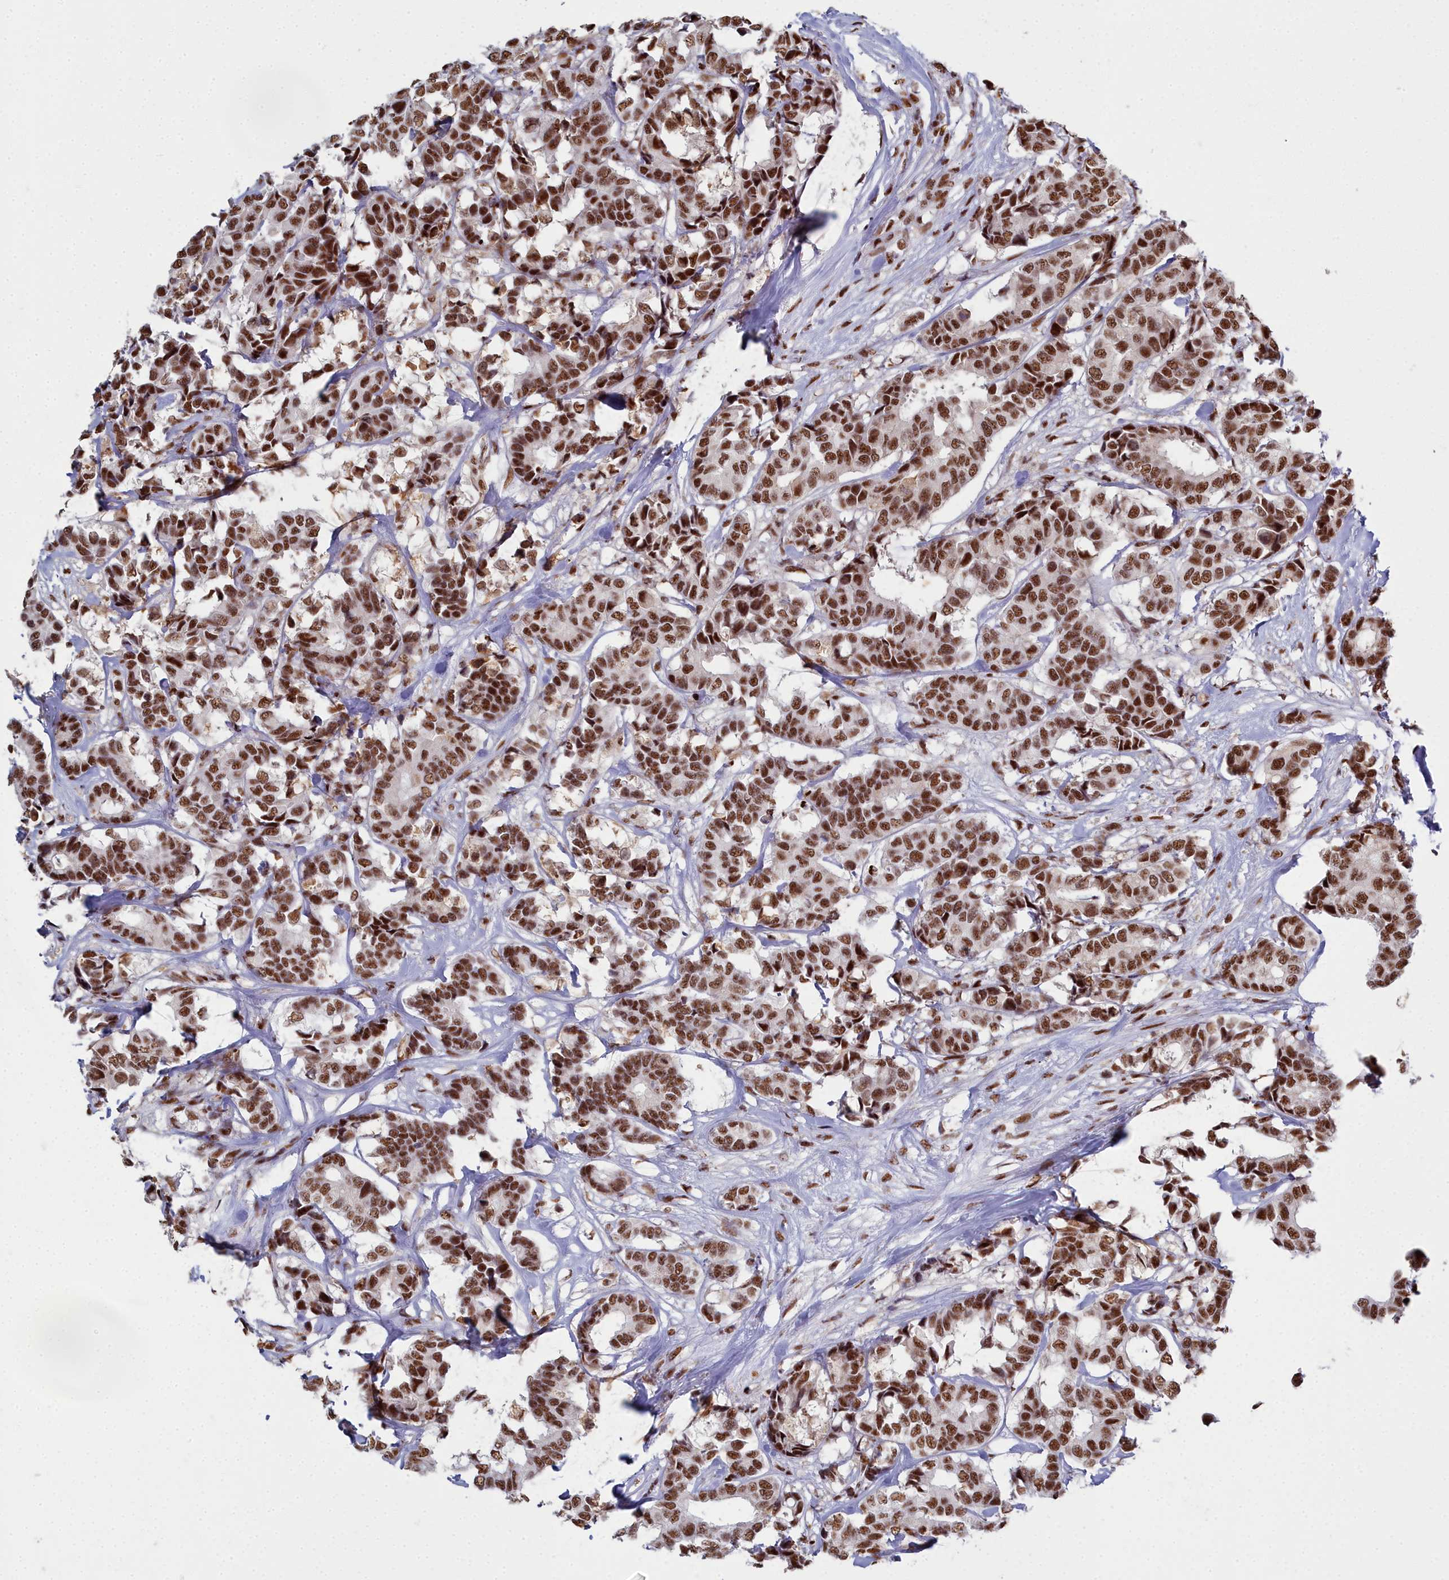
{"staining": {"intensity": "strong", "quantity": ">75%", "location": "nuclear"}, "tissue": "breast cancer", "cell_type": "Tumor cells", "image_type": "cancer", "snomed": [{"axis": "morphology", "description": "Normal tissue, NOS"}, {"axis": "morphology", "description": "Duct carcinoma"}, {"axis": "topography", "description": "Breast"}], "caption": "Immunohistochemical staining of human breast cancer (invasive ductal carcinoma) reveals strong nuclear protein staining in approximately >75% of tumor cells.", "gene": "SF3B3", "patient": {"sex": "female", "age": 87}}